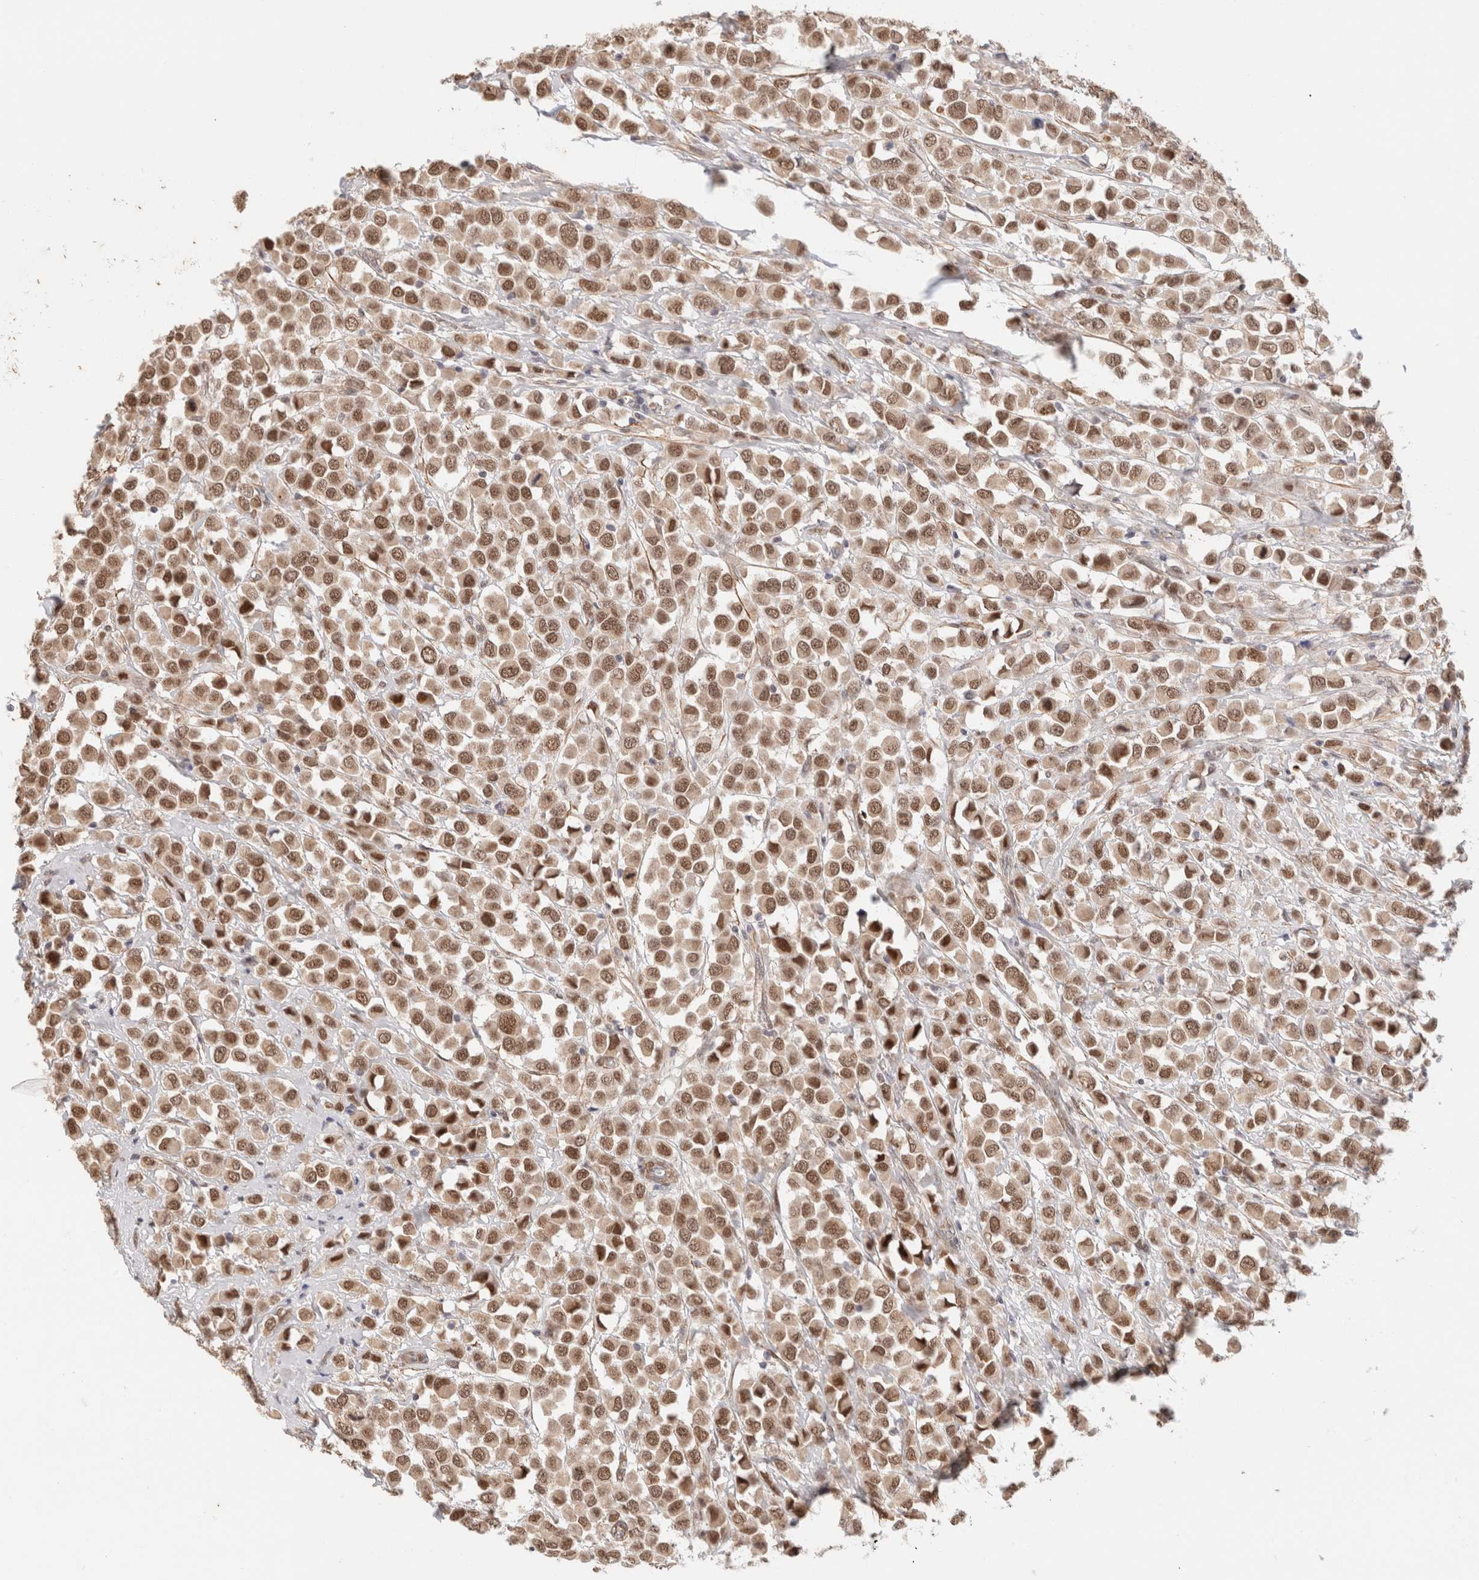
{"staining": {"intensity": "strong", "quantity": ">75%", "location": "nuclear"}, "tissue": "breast cancer", "cell_type": "Tumor cells", "image_type": "cancer", "snomed": [{"axis": "morphology", "description": "Duct carcinoma"}, {"axis": "topography", "description": "Breast"}], "caption": "A high-resolution histopathology image shows immunohistochemistry (IHC) staining of breast infiltrating ductal carcinoma, which exhibits strong nuclear staining in approximately >75% of tumor cells.", "gene": "BRPF3", "patient": {"sex": "female", "age": 61}}